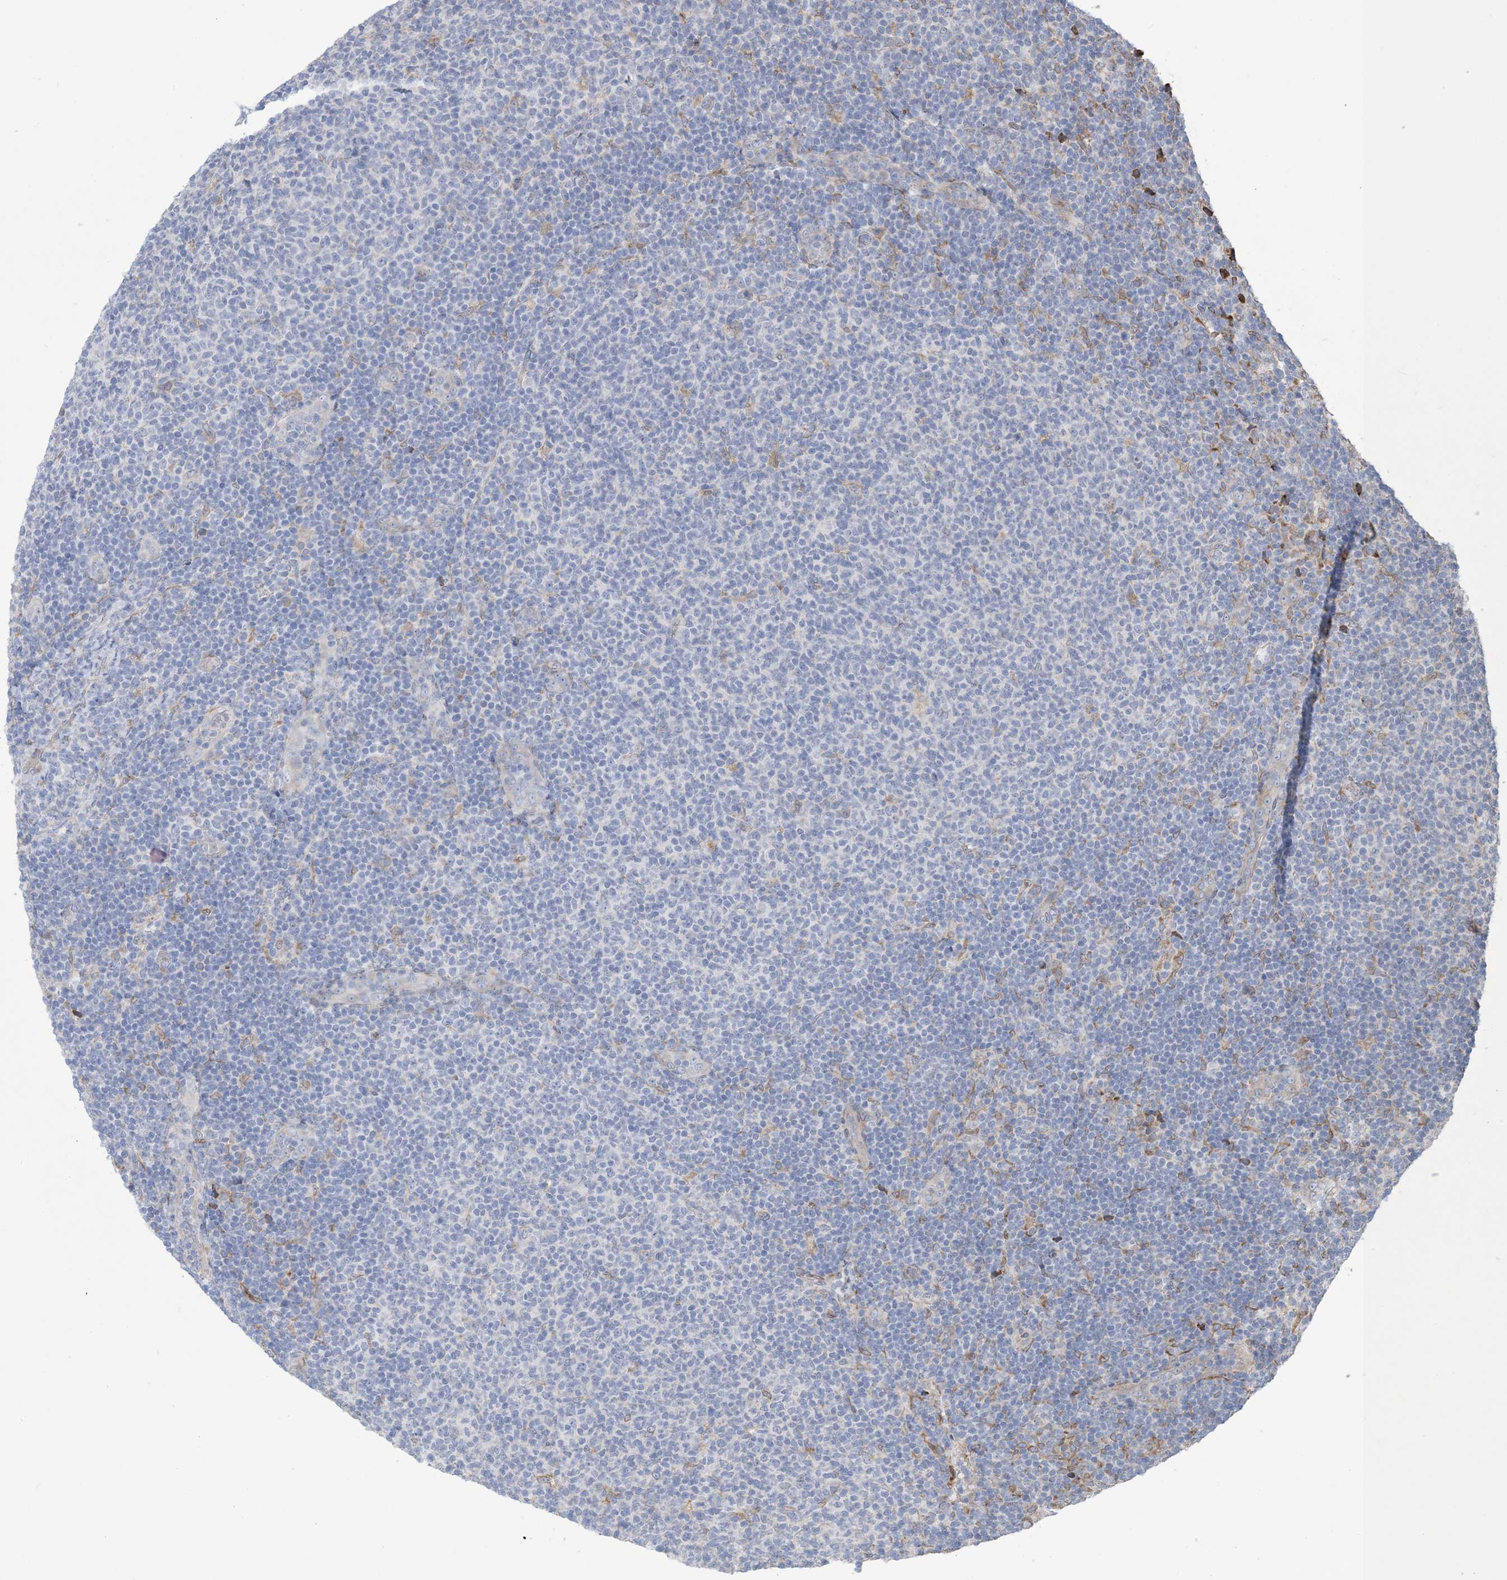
{"staining": {"intensity": "negative", "quantity": "none", "location": "none"}, "tissue": "lymphoma", "cell_type": "Tumor cells", "image_type": "cancer", "snomed": [{"axis": "morphology", "description": "Malignant lymphoma, non-Hodgkin's type, Low grade"}, {"axis": "topography", "description": "Lymph node"}], "caption": "The micrograph displays no significant staining in tumor cells of lymphoma.", "gene": "SHANK1", "patient": {"sex": "male", "age": 66}}